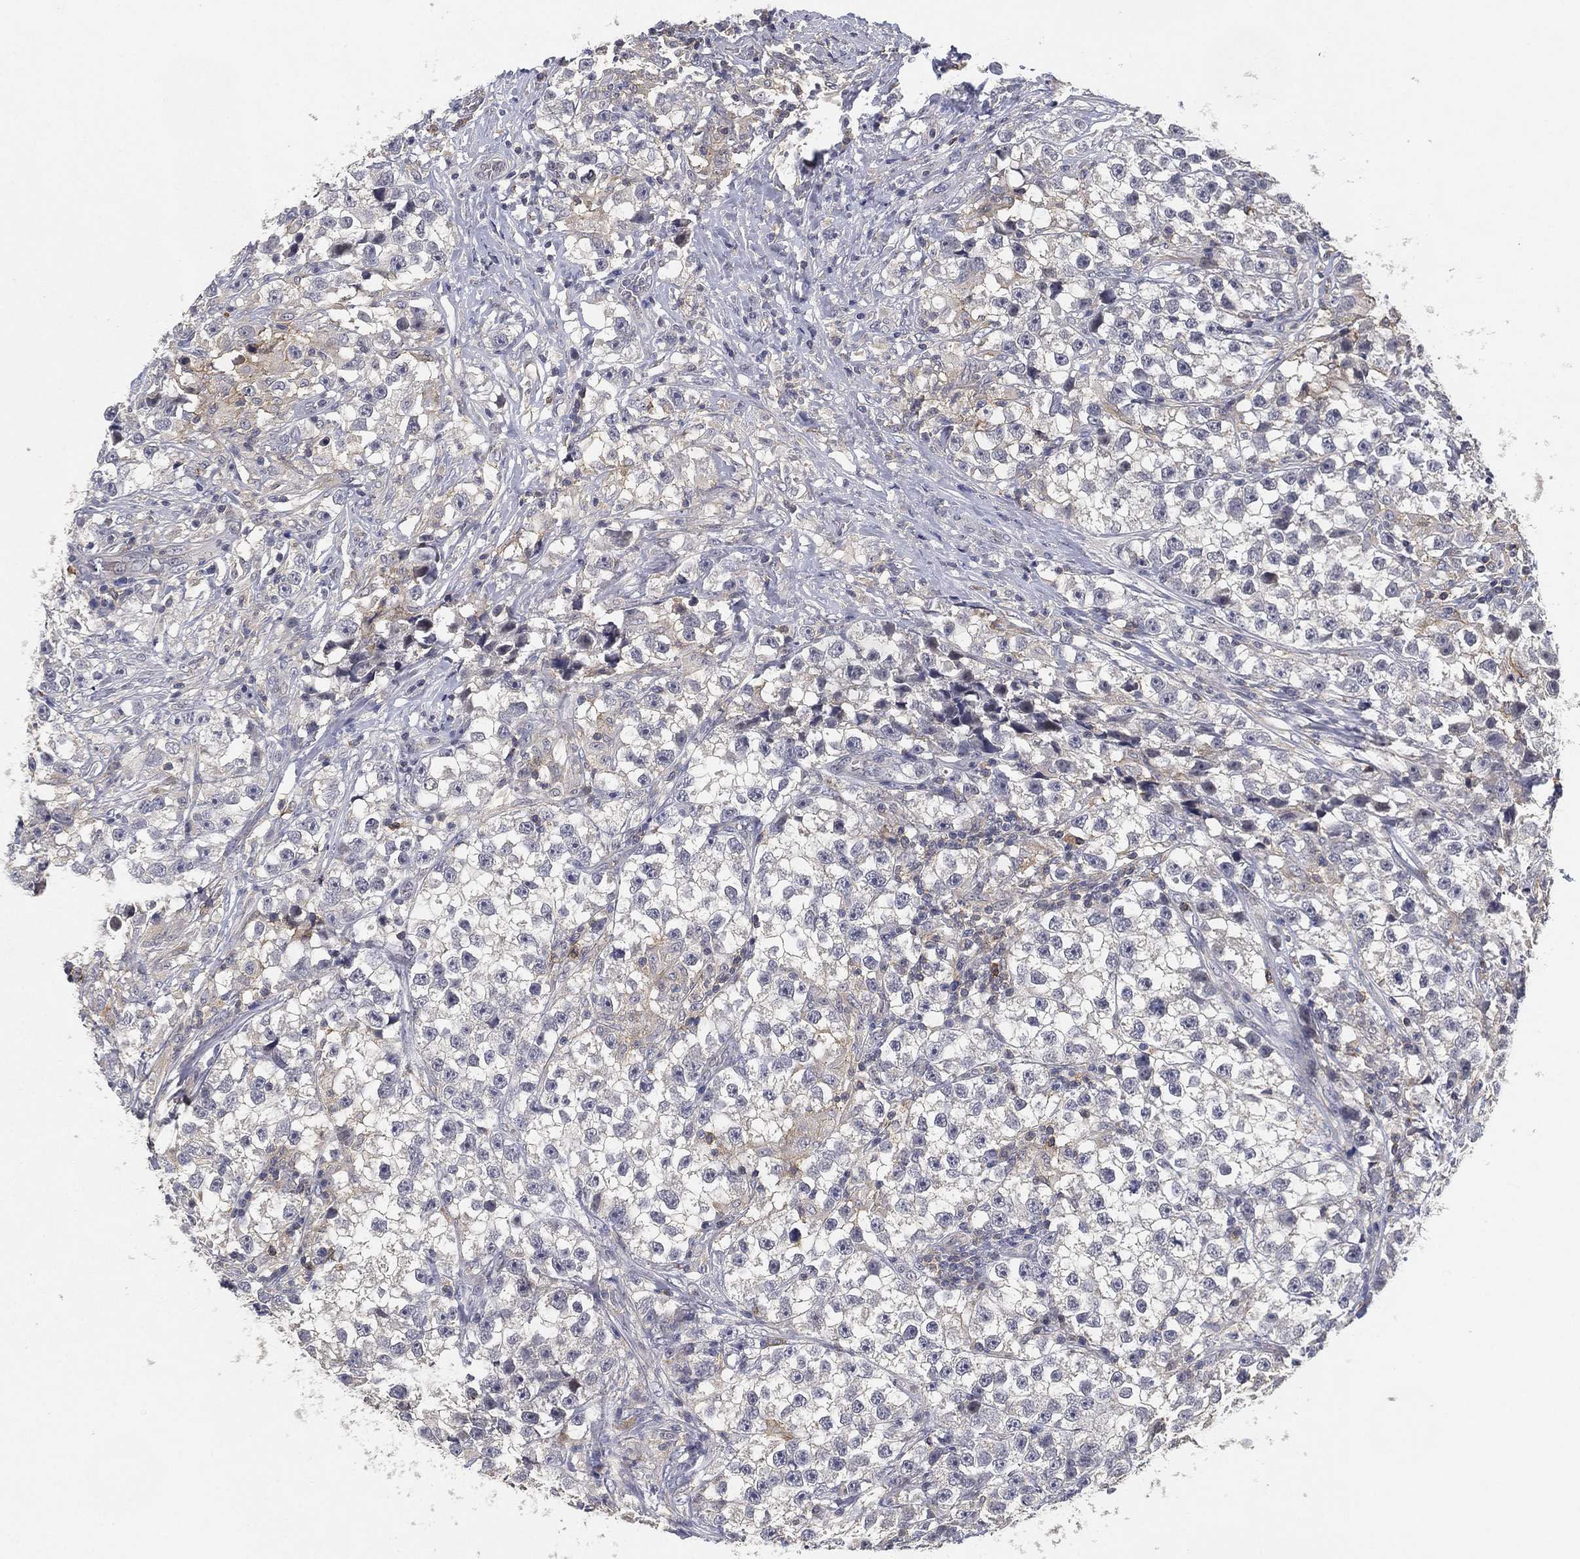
{"staining": {"intensity": "negative", "quantity": "none", "location": "none"}, "tissue": "testis cancer", "cell_type": "Tumor cells", "image_type": "cancer", "snomed": [{"axis": "morphology", "description": "Seminoma, NOS"}, {"axis": "topography", "description": "Testis"}], "caption": "DAB immunohistochemical staining of human testis cancer demonstrates no significant expression in tumor cells.", "gene": "CFAP251", "patient": {"sex": "male", "age": 46}}